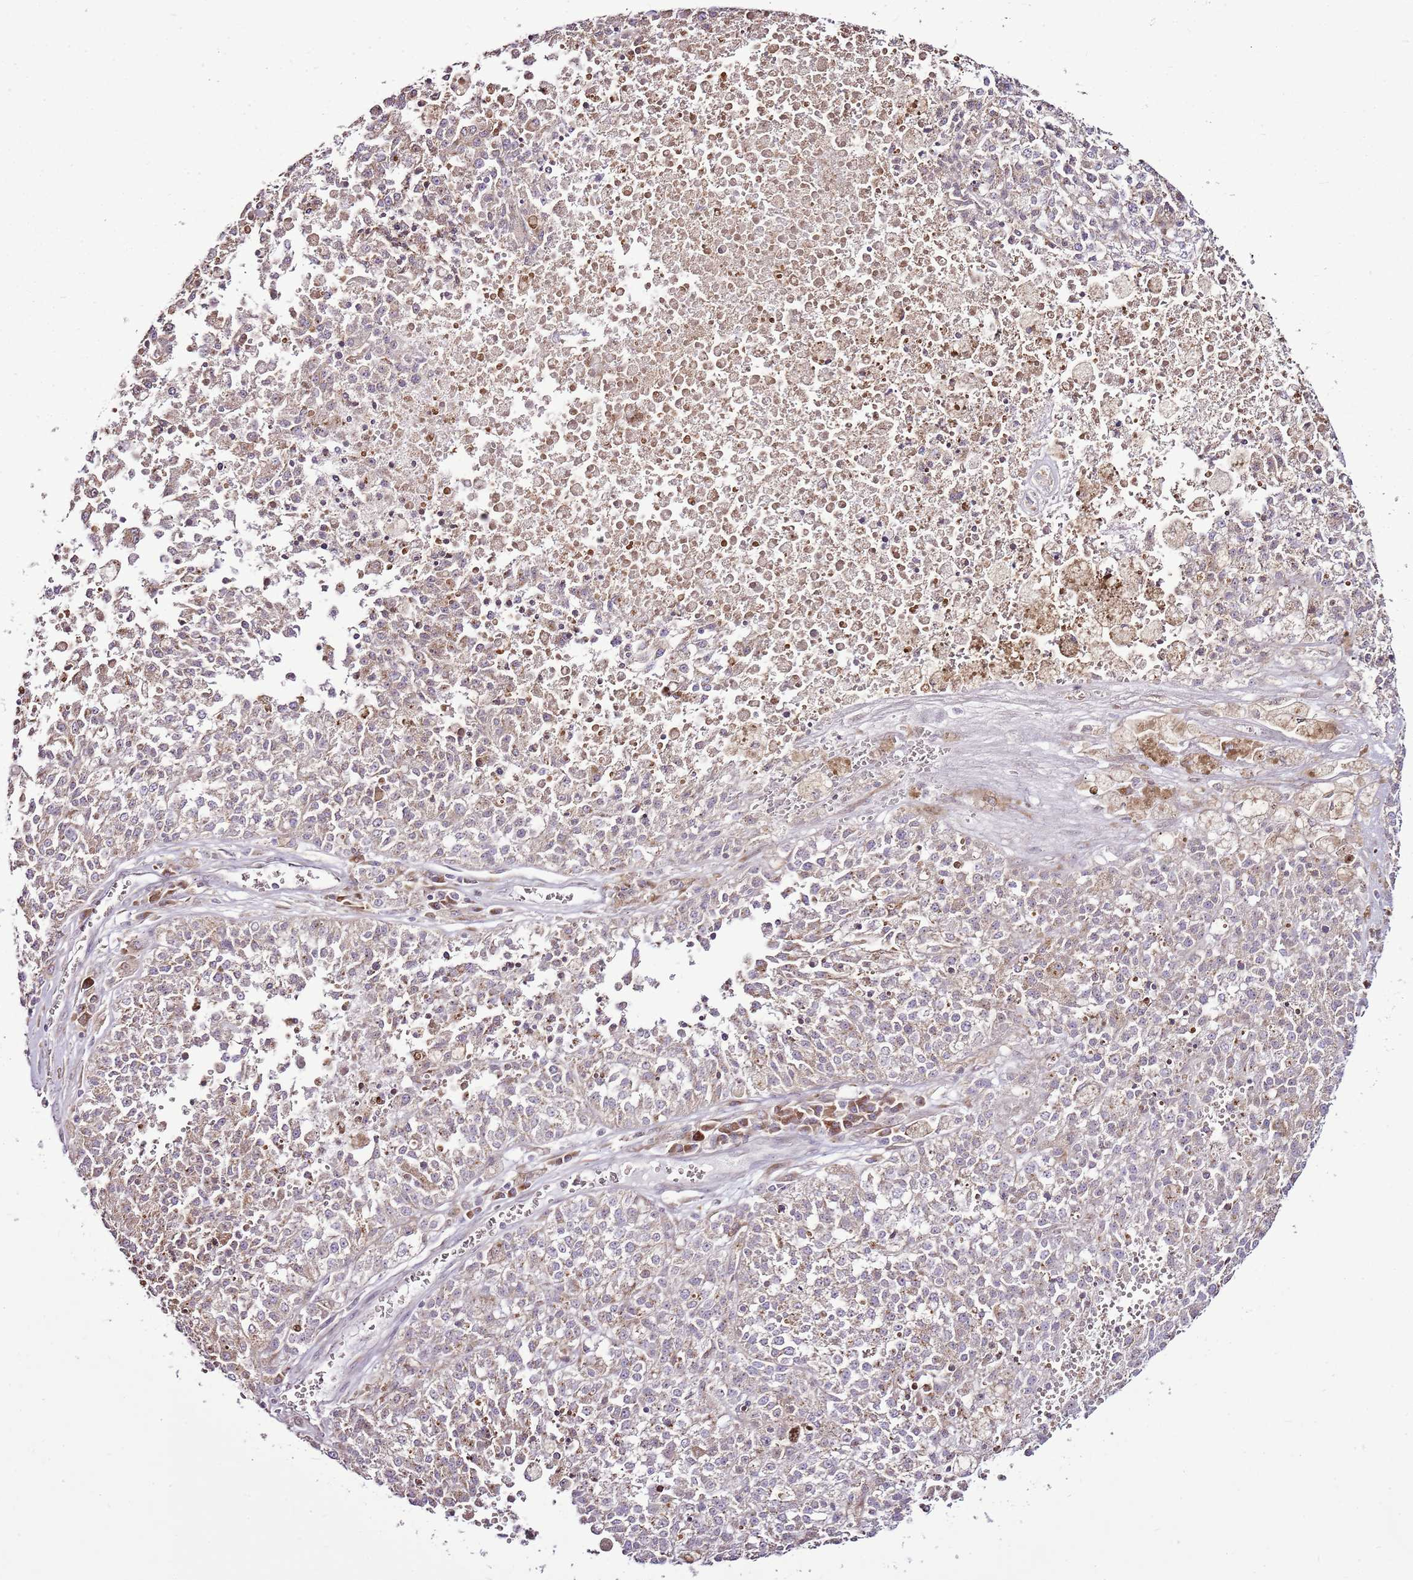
{"staining": {"intensity": "weak", "quantity": "25%-75%", "location": "cytoplasmic/membranous"}, "tissue": "melanoma", "cell_type": "Tumor cells", "image_type": "cancer", "snomed": [{"axis": "morphology", "description": "Malignant melanoma, NOS"}, {"axis": "topography", "description": "Skin"}], "caption": "Approximately 25%-75% of tumor cells in melanoma show weak cytoplasmic/membranous protein staining as visualized by brown immunohistochemical staining.", "gene": "TMED10", "patient": {"sex": "female", "age": 64}}